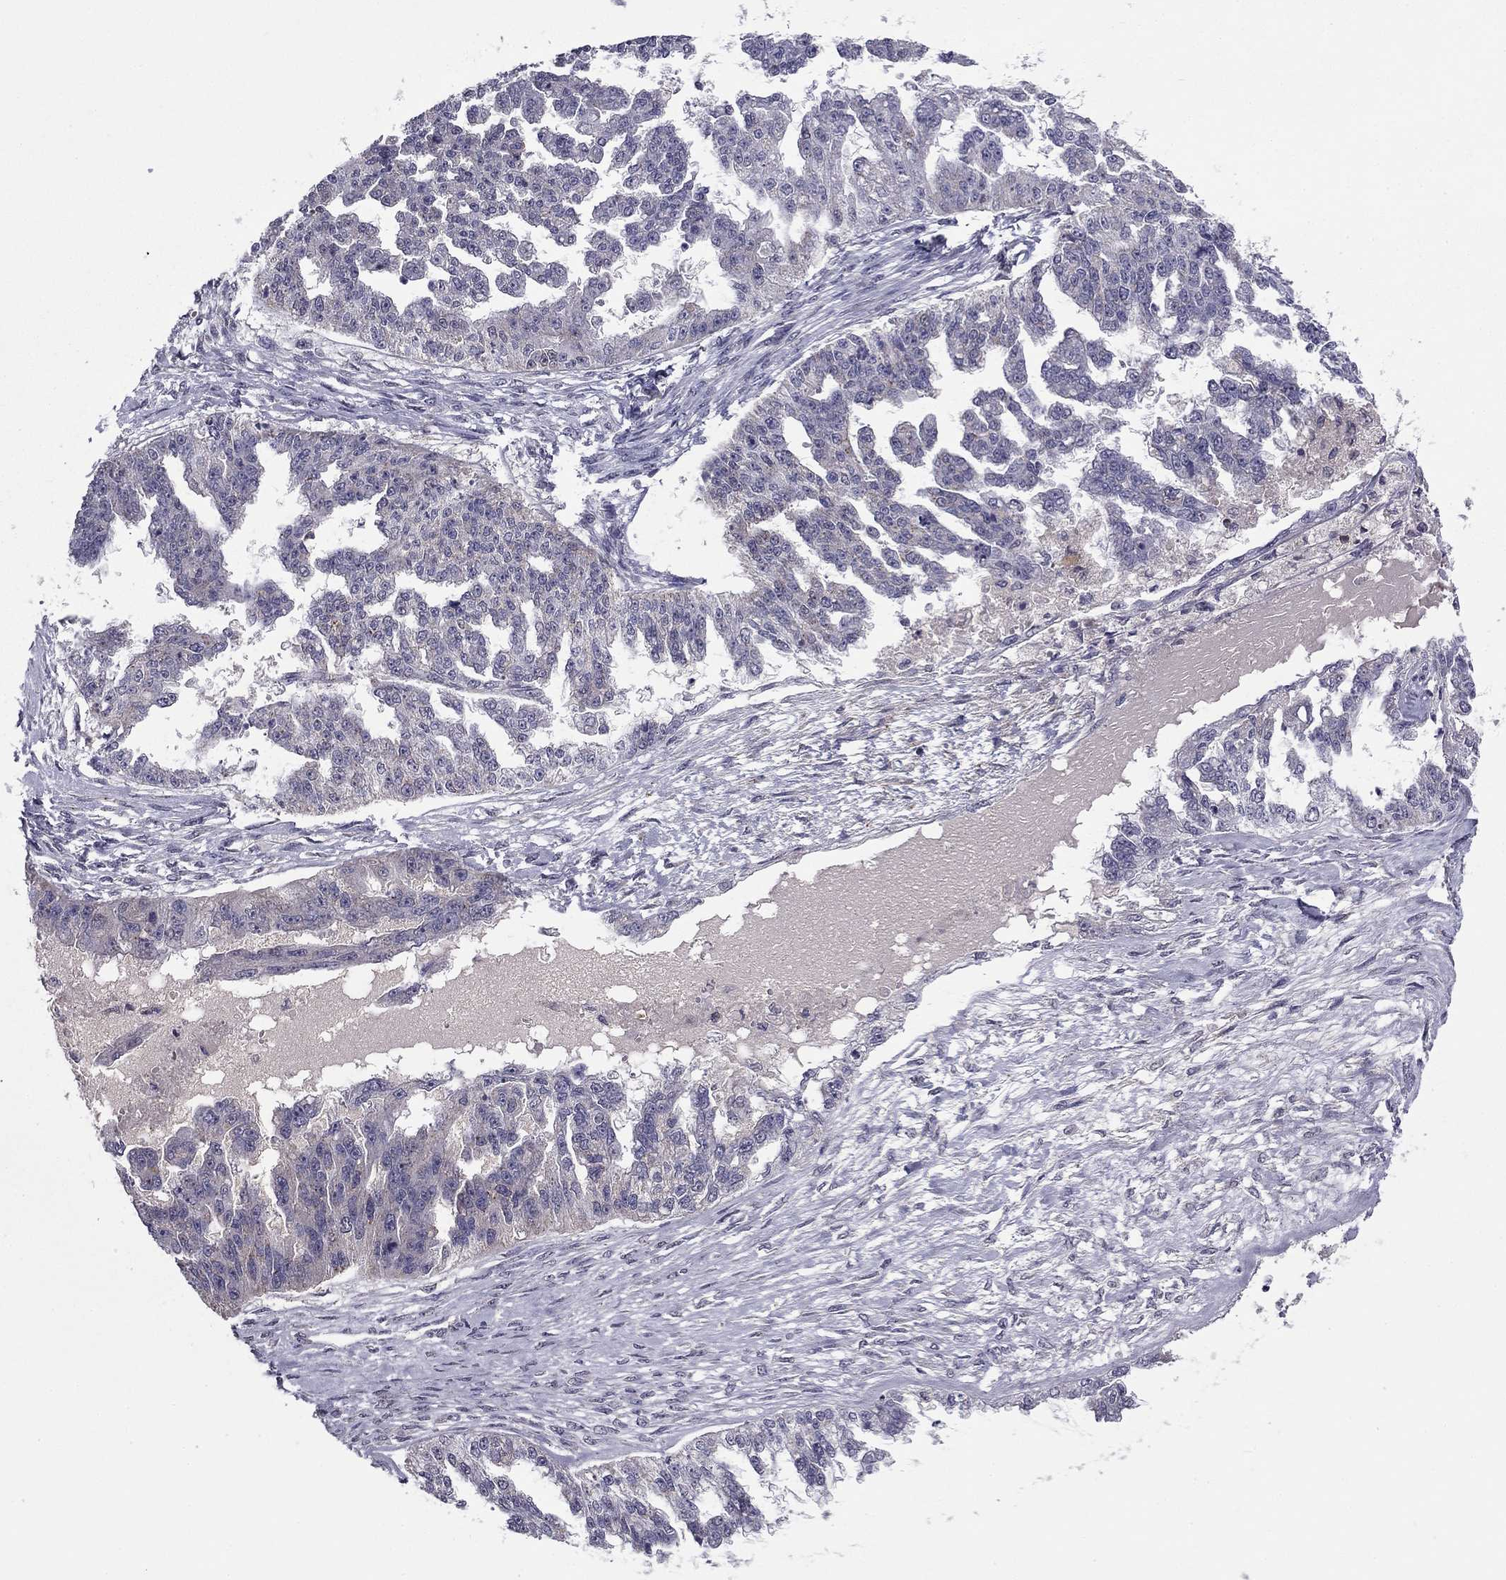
{"staining": {"intensity": "negative", "quantity": "none", "location": "none"}, "tissue": "ovarian cancer", "cell_type": "Tumor cells", "image_type": "cancer", "snomed": [{"axis": "morphology", "description": "Cystadenocarcinoma, serous, NOS"}, {"axis": "topography", "description": "Ovary"}], "caption": "A high-resolution photomicrograph shows immunohistochemistry staining of ovarian cancer (serous cystadenocarcinoma), which demonstrates no significant expression in tumor cells.", "gene": "HCN1", "patient": {"sex": "female", "age": 58}}